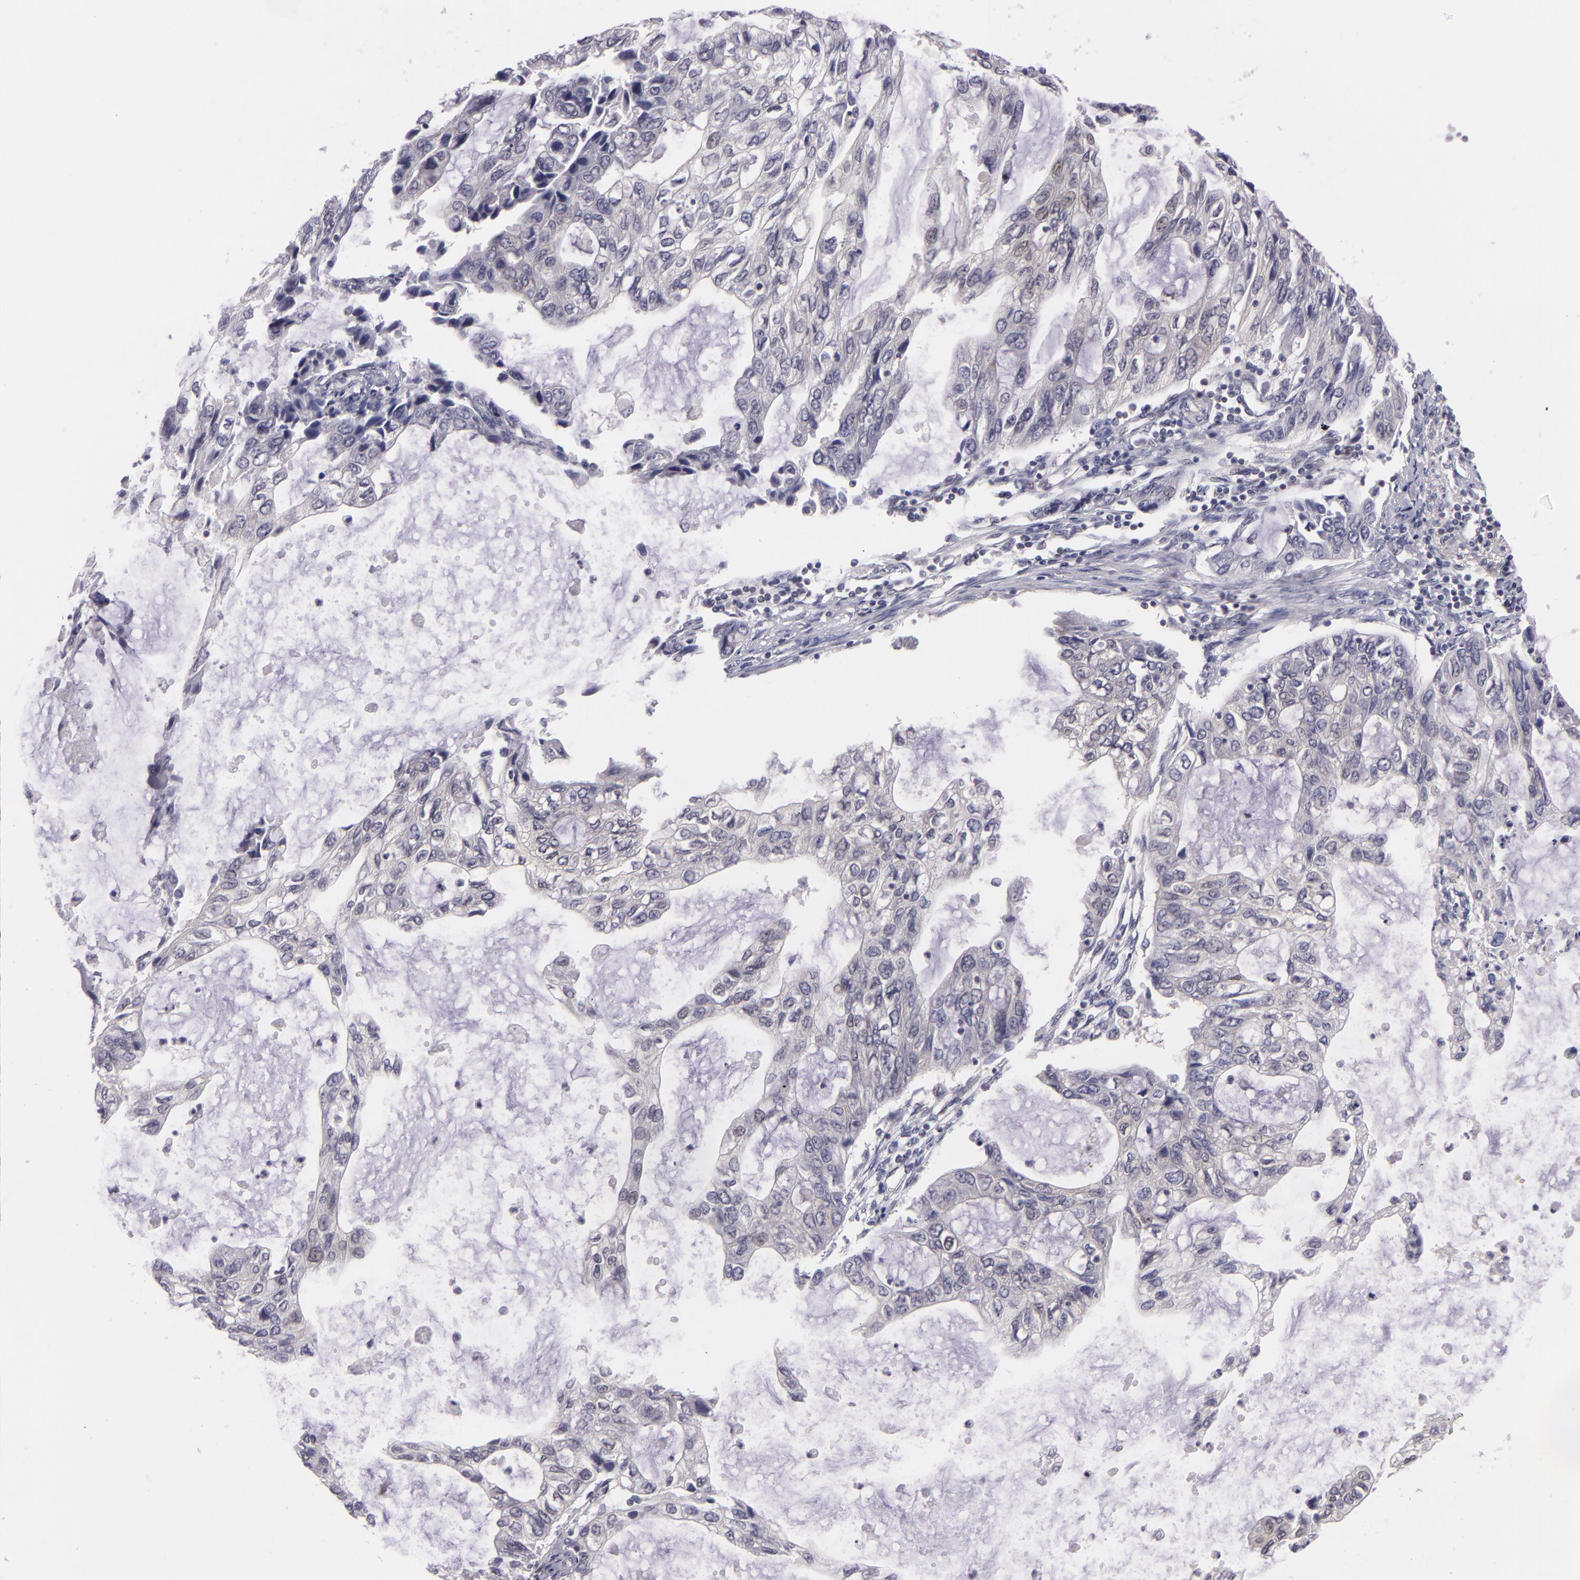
{"staining": {"intensity": "weak", "quantity": "25%-75%", "location": "cytoplasmic/membranous"}, "tissue": "stomach cancer", "cell_type": "Tumor cells", "image_type": "cancer", "snomed": [{"axis": "morphology", "description": "Adenocarcinoma, NOS"}, {"axis": "topography", "description": "Stomach, upper"}], "caption": "About 25%-75% of tumor cells in adenocarcinoma (stomach) demonstrate weak cytoplasmic/membranous protein expression as visualized by brown immunohistochemical staining.", "gene": "BCL10", "patient": {"sex": "female", "age": 52}}